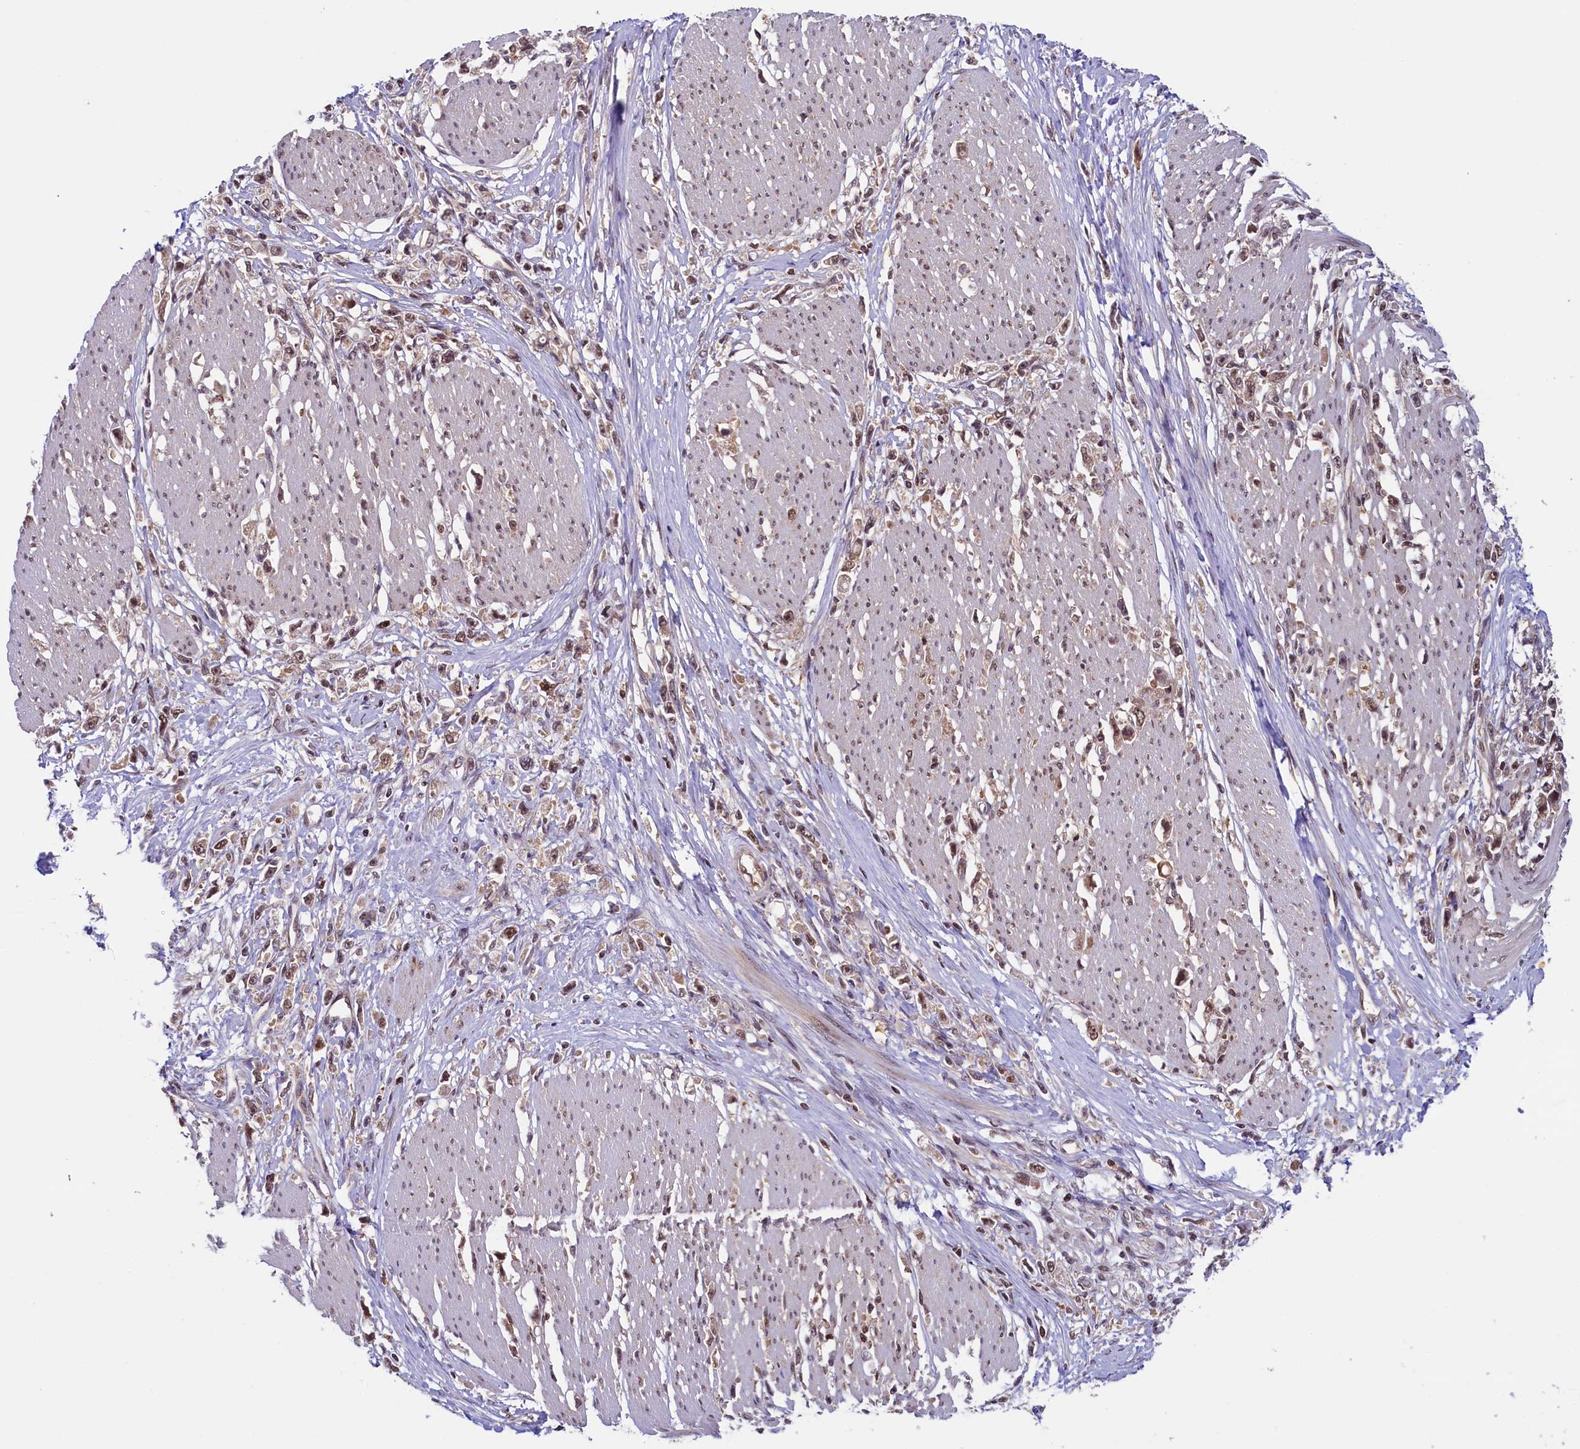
{"staining": {"intensity": "moderate", "quantity": ">75%", "location": "cytoplasmic/membranous,nuclear"}, "tissue": "stomach cancer", "cell_type": "Tumor cells", "image_type": "cancer", "snomed": [{"axis": "morphology", "description": "Adenocarcinoma, NOS"}, {"axis": "topography", "description": "Stomach"}], "caption": "Moderate cytoplasmic/membranous and nuclear positivity is present in approximately >75% of tumor cells in stomach cancer (adenocarcinoma).", "gene": "SLC7A6OS", "patient": {"sex": "female", "age": 59}}